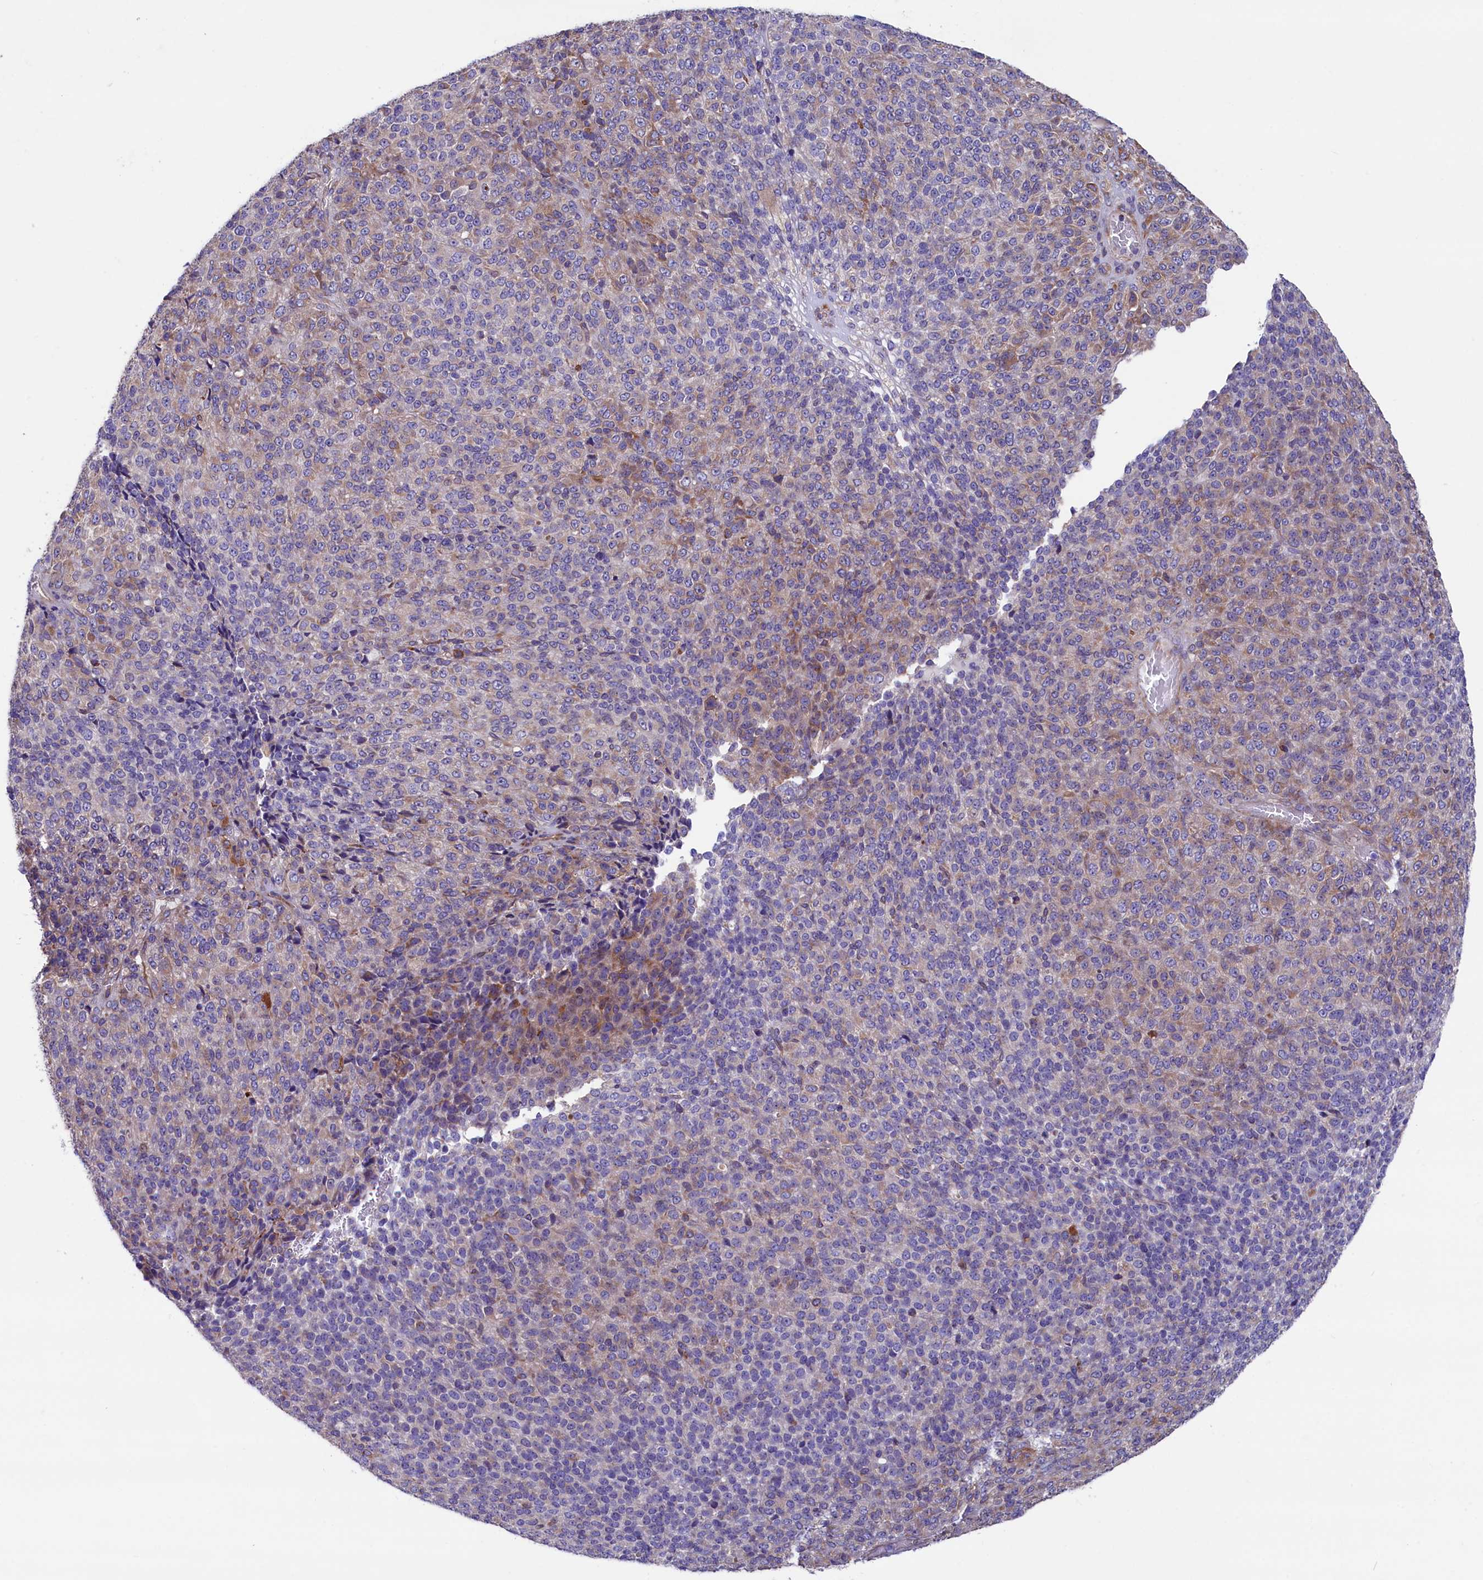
{"staining": {"intensity": "weak", "quantity": "<25%", "location": "cytoplasmic/membranous"}, "tissue": "melanoma", "cell_type": "Tumor cells", "image_type": "cancer", "snomed": [{"axis": "morphology", "description": "Malignant melanoma, Metastatic site"}, {"axis": "topography", "description": "Brain"}], "caption": "There is no significant expression in tumor cells of melanoma.", "gene": "GPR108", "patient": {"sex": "female", "age": 56}}